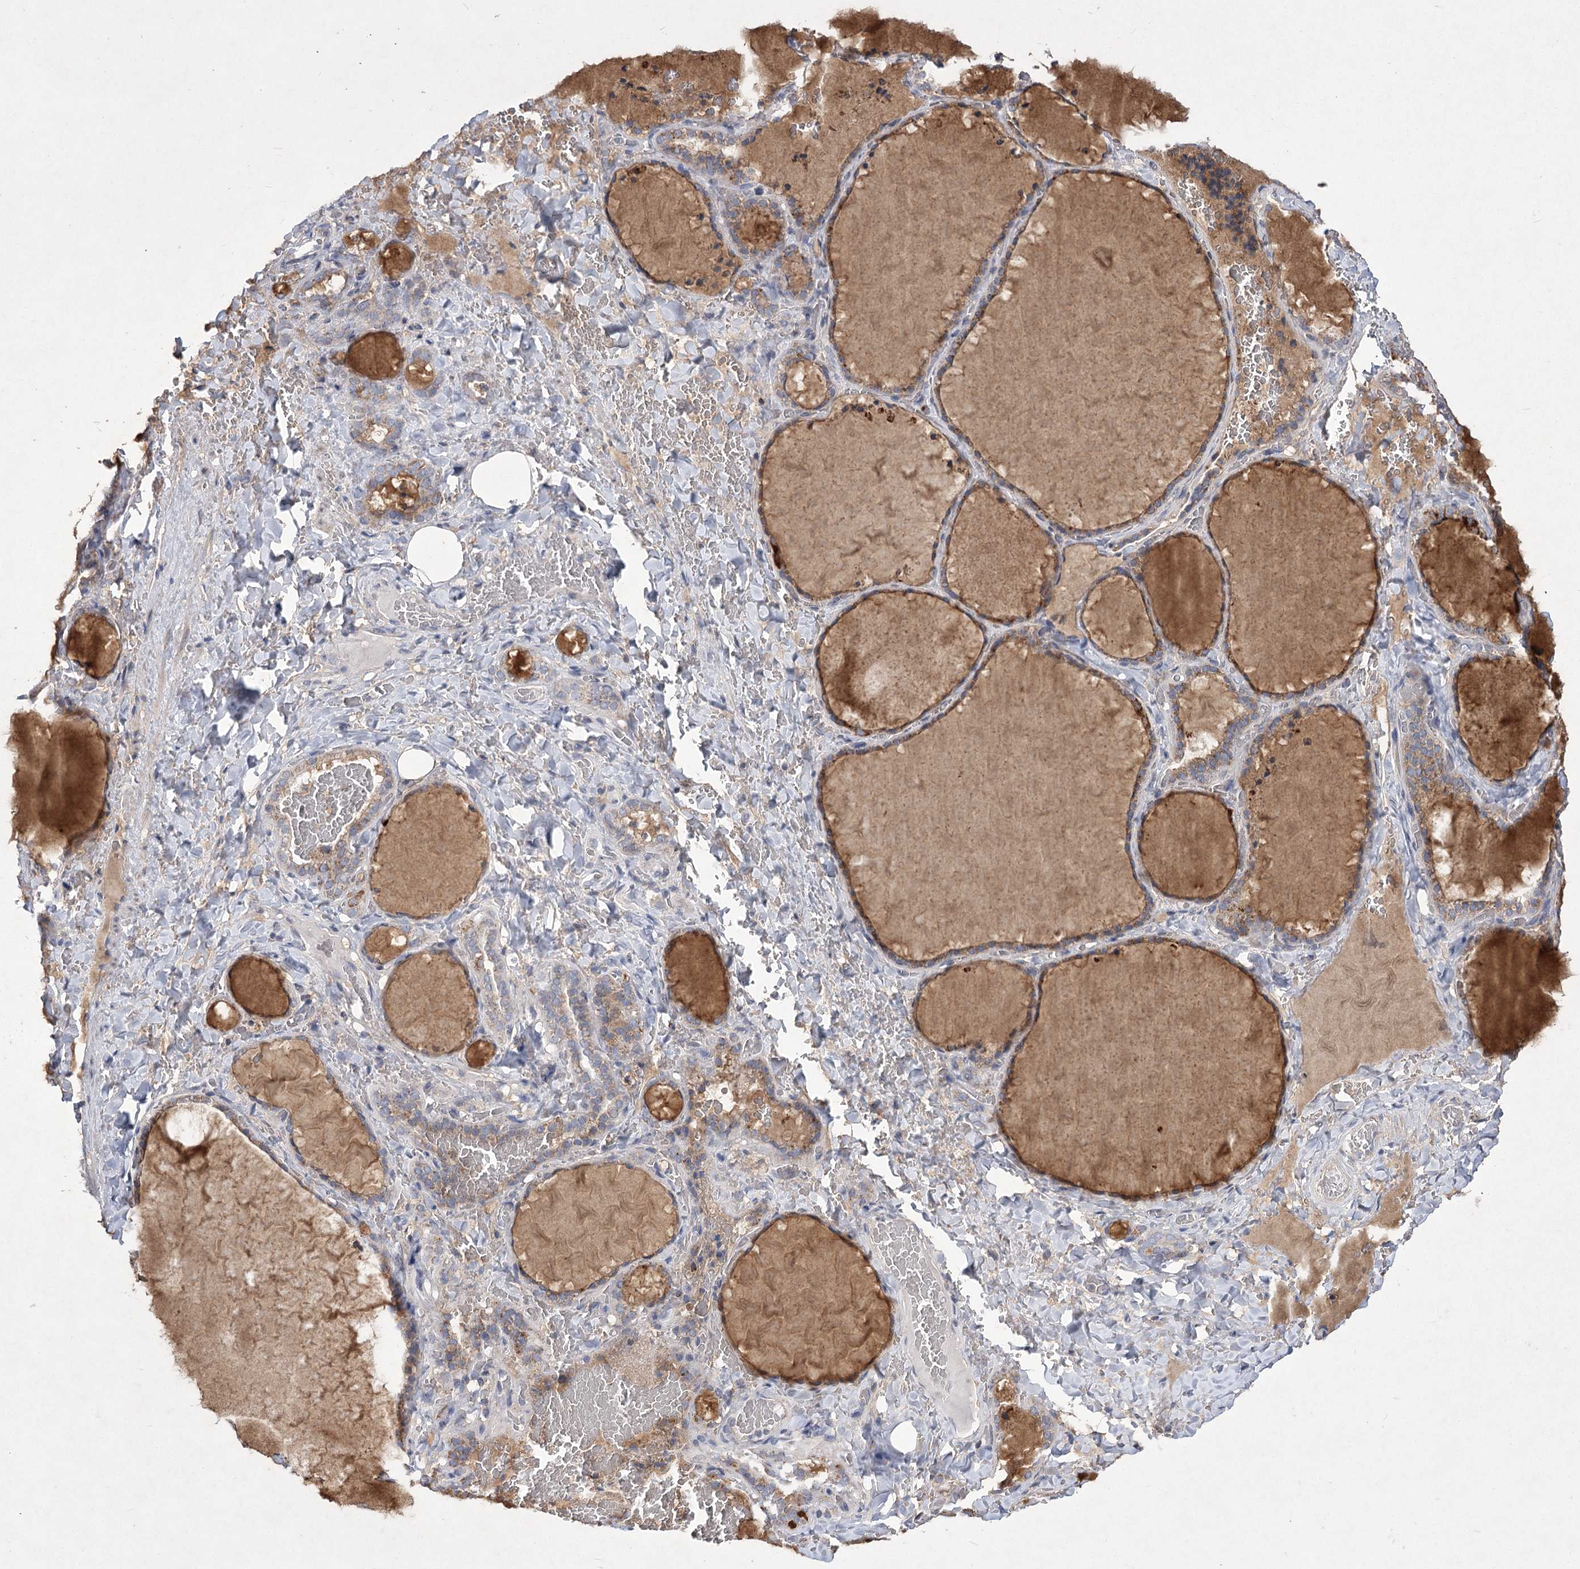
{"staining": {"intensity": "moderate", "quantity": ">75%", "location": "cytoplasmic/membranous"}, "tissue": "thyroid gland", "cell_type": "Glandular cells", "image_type": "normal", "snomed": [{"axis": "morphology", "description": "Normal tissue, NOS"}, {"axis": "topography", "description": "Thyroid gland"}], "caption": "About >75% of glandular cells in unremarkable thyroid gland exhibit moderate cytoplasmic/membranous protein positivity as visualized by brown immunohistochemical staining.", "gene": "PDHB", "patient": {"sex": "female", "age": 22}}